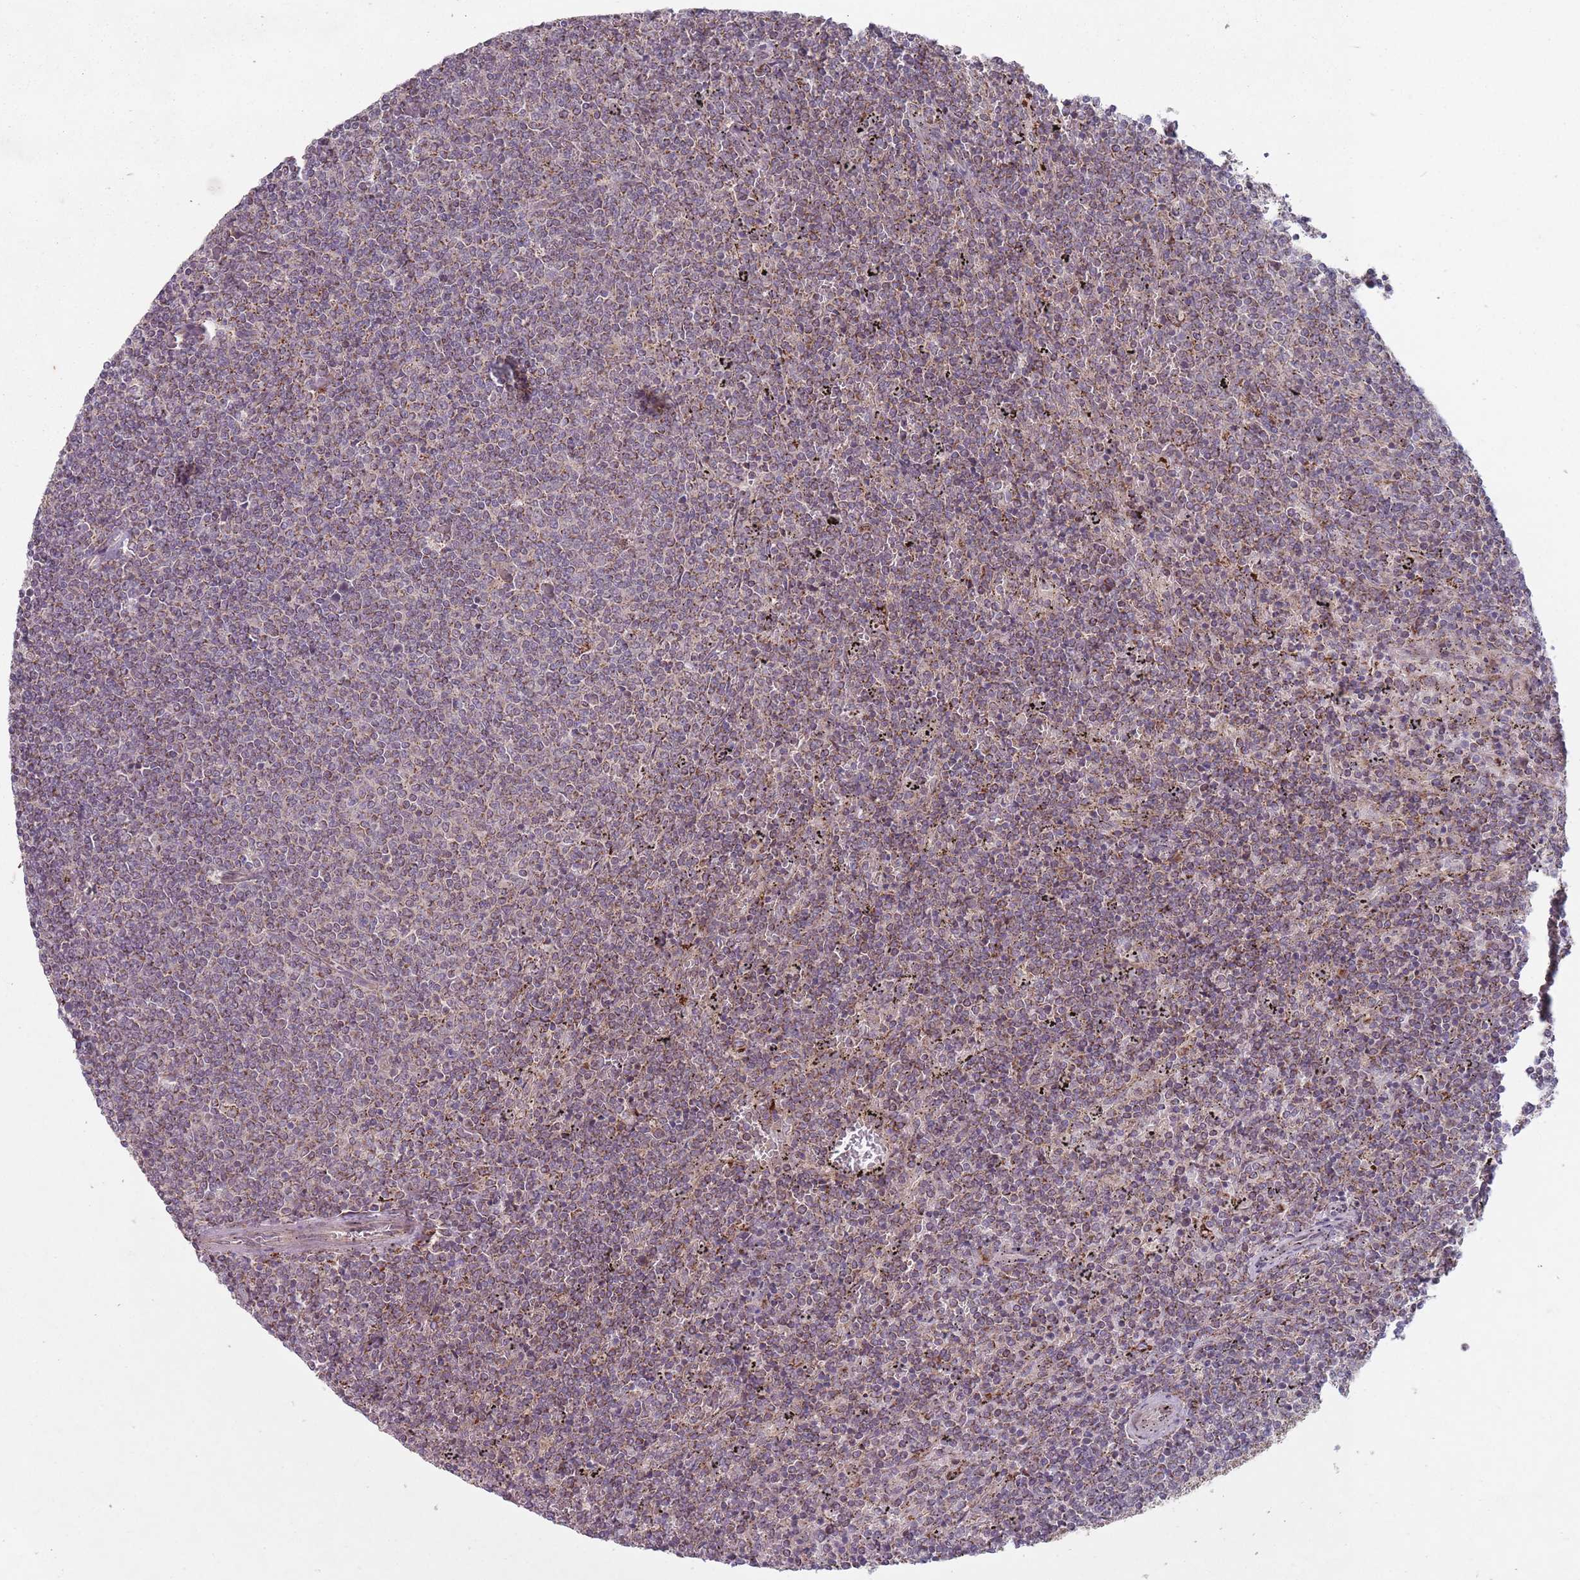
{"staining": {"intensity": "moderate", "quantity": ">75%", "location": "cytoplasmic/membranous"}, "tissue": "lymphoma", "cell_type": "Tumor cells", "image_type": "cancer", "snomed": [{"axis": "morphology", "description": "Malignant lymphoma, non-Hodgkin's type, Low grade"}, {"axis": "topography", "description": "Spleen"}], "caption": "Immunohistochemical staining of human lymphoma exhibits moderate cytoplasmic/membranous protein expression in about >75% of tumor cells. Immunohistochemistry (ihc) stains the protein in brown and the nuclei are stained blue.", "gene": "OR10Q1", "patient": {"sex": "female", "age": 50}}